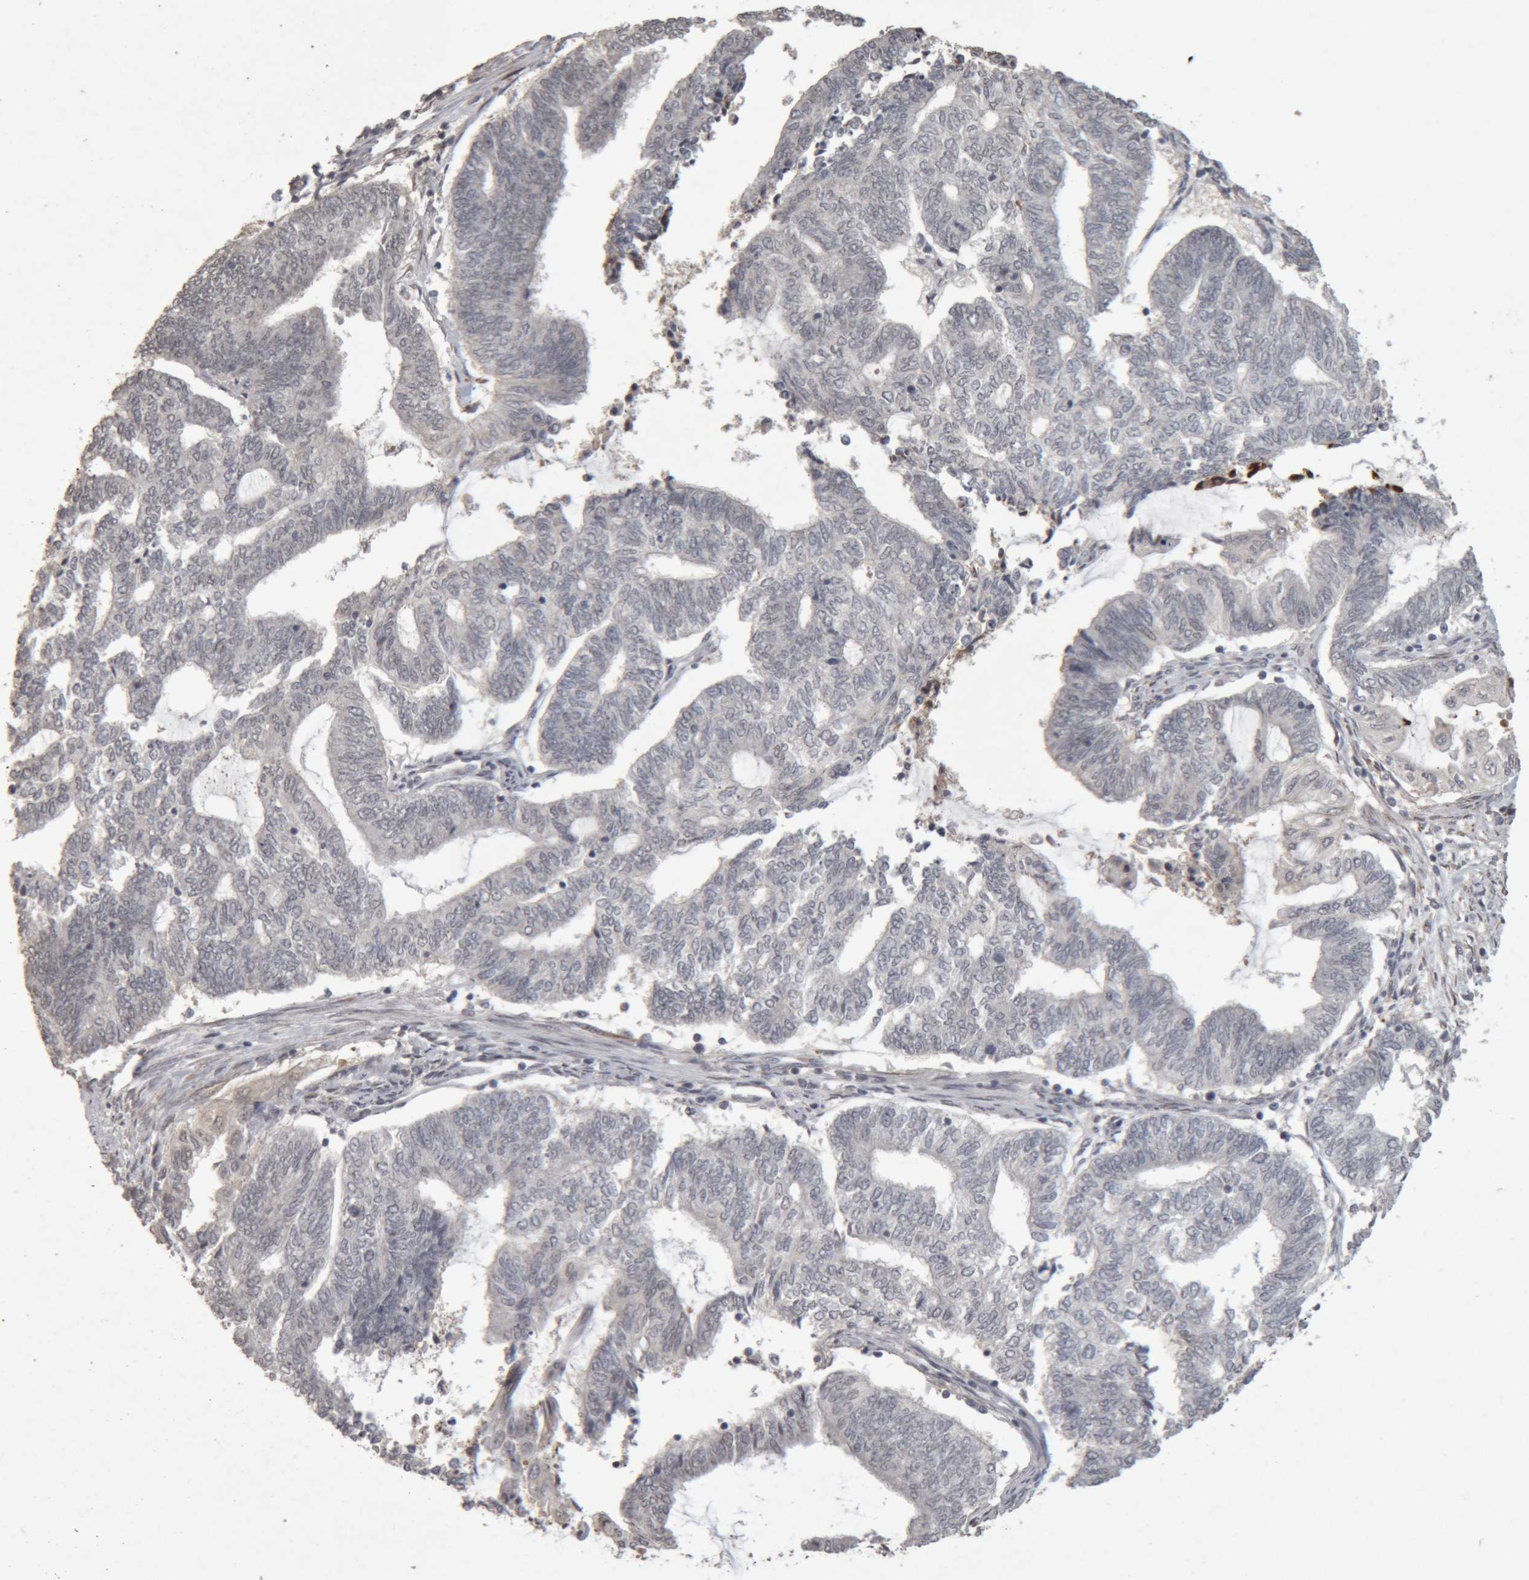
{"staining": {"intensity": "negative", "quantity": "none", "location": "none"}, "tissue": "endometrial cancer", "cell_type": "Tumor cells", "image_type": "cancer", "snomed": [{"axis": "morphology", "description": "Adenocarcinoma, NOS"}, {"axis": "topography", "description": "Uterus"}, {"axis": "topography", "description": "Endometrium"}], "caption": "This is an IHC image of human endometrial cancer. There is no staining in tumor cells.", "gene": "MEP1A", "patient": {"sex": "female", "age": 70}}